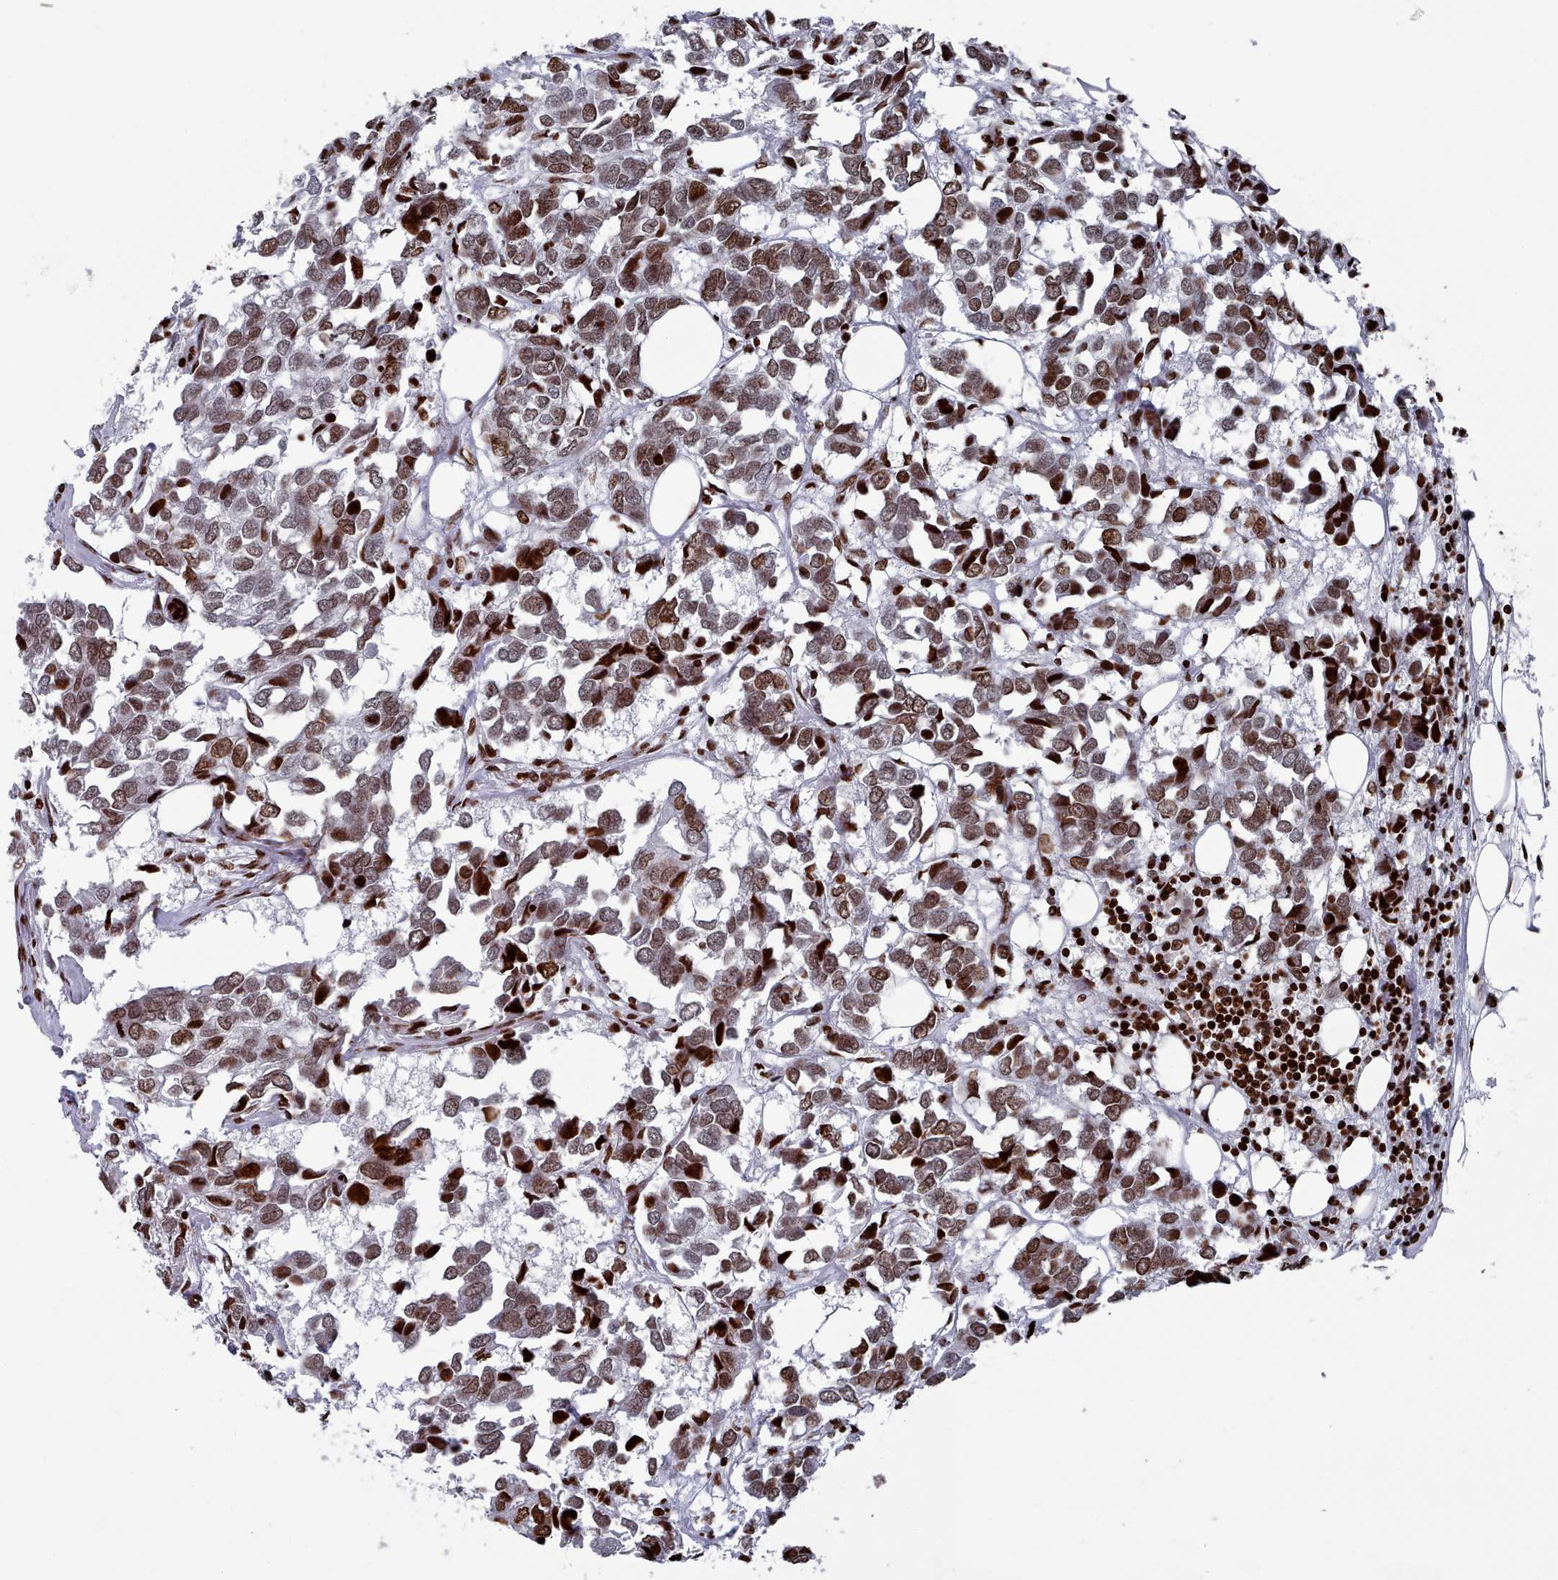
{"staining": {"intensity": "strong", "quantity": ">75%", "location": "nuclear"}, "tissue": "breast cancer", "cell_type": "Tumor cells", "image_type": "cancer", "snomed": [{"axis": "morphology", "description": "Duct carcinoma"}, {"axis": "topography", "description": "Breast"}], "caption": "Immunohistochemistry staining of breast infiltrating ductal carcinoma, which shows high levels of strong nuclear positivity in about >75% of tumor cells indicating strong nuclear protein expression. The staining was performed using DAB (brown) for protein detection and nuclei were counterstained in hematoxylin (blue).", "gene": "PCDHB12", "patient": {"sex": "female", "age": 83}}